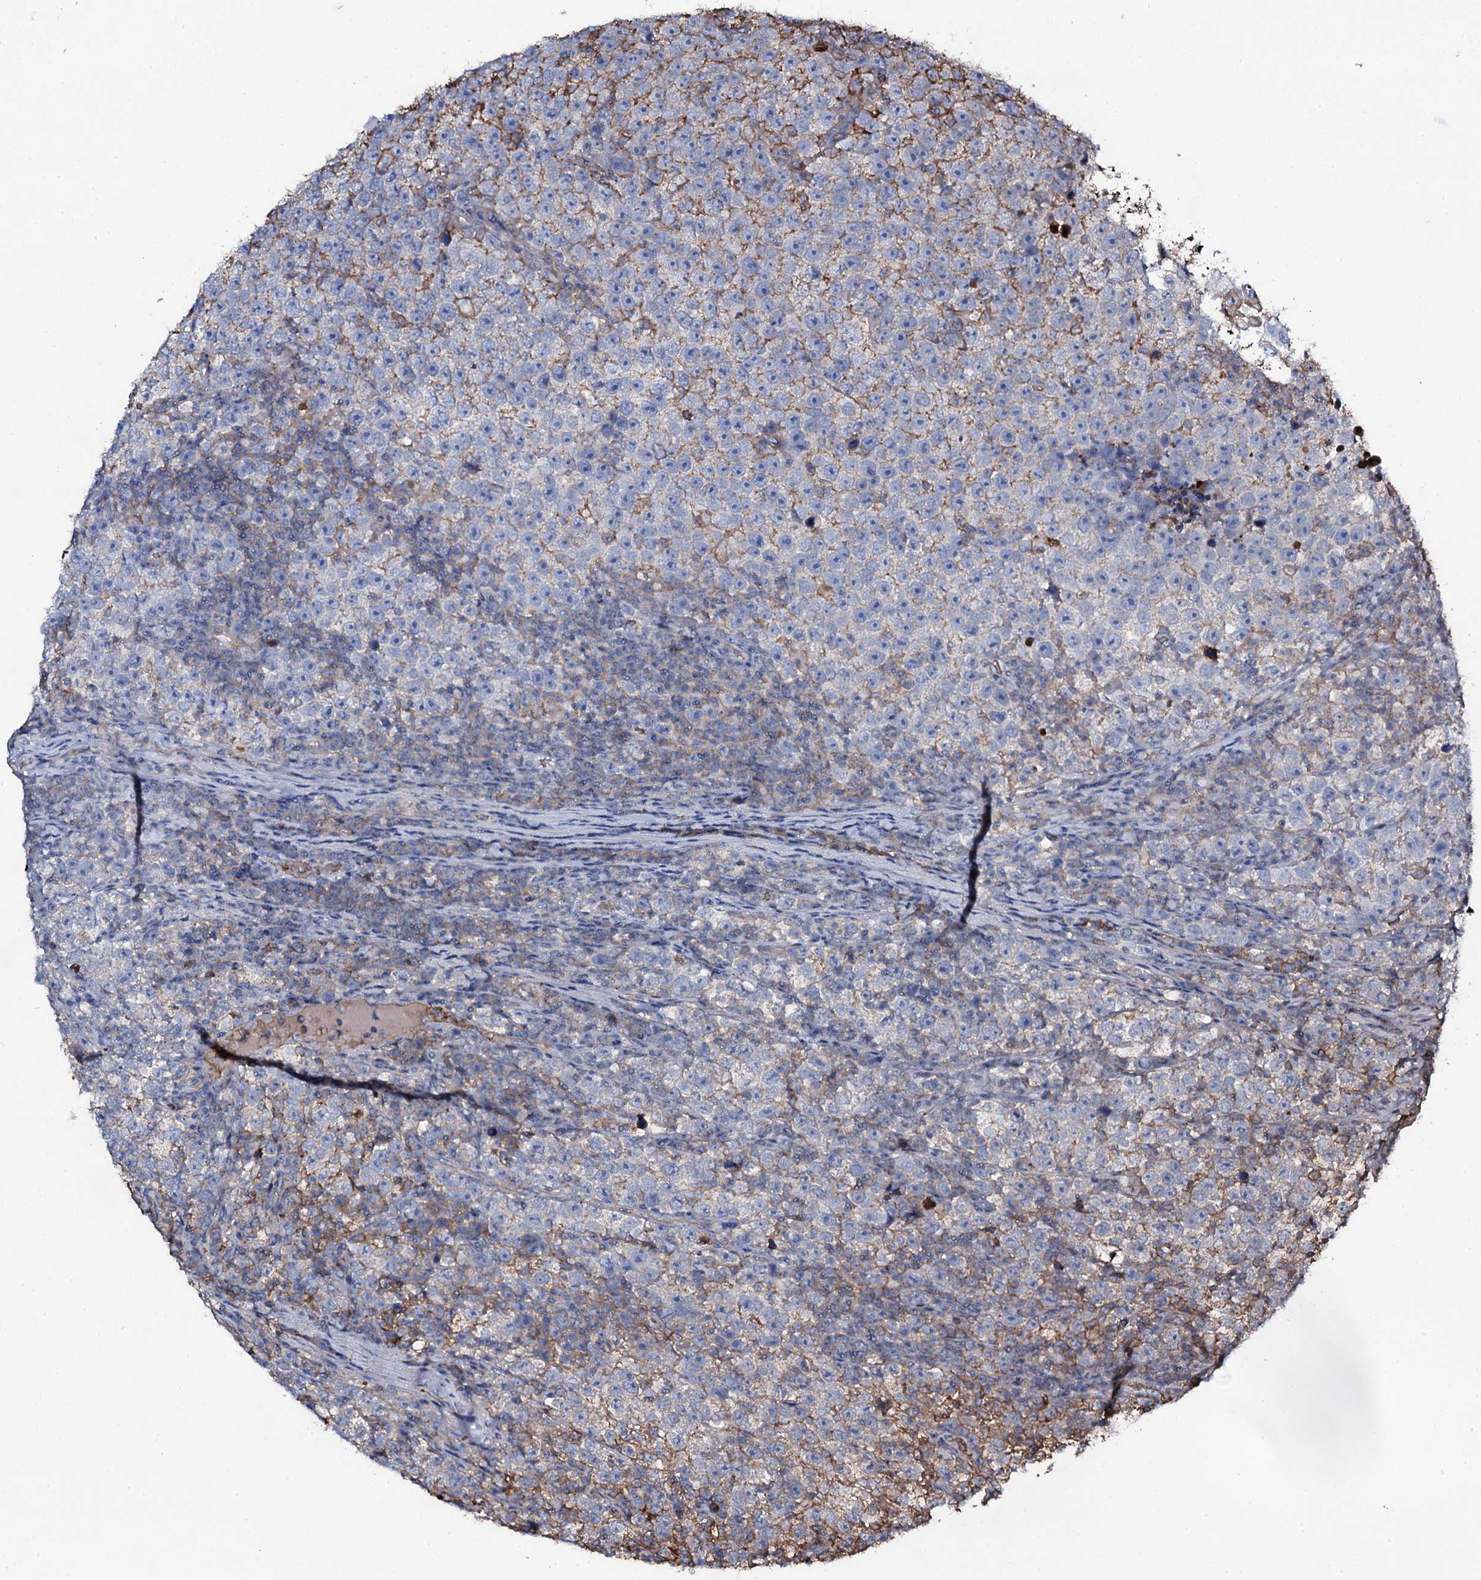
{"staining": {"intensity": "negative", "quantity": "none", "location": "none"}, "tissue": "testis cancer", "cell_type": "Tumor cells", "image_type": "cancer", "snomed": [{"axis": "morphology", "description": "Normal tissue, NOS"}, {"axis": "morphology", "description": "Seminoma, NOS"}, {"axis": "topography", "description": "Testis"}], "caption": "A micrograph of human testis seminoma is negative for staining in tumor cells.", "gene": "EDN1", "patient": {"sex": "male", "age": 43}}